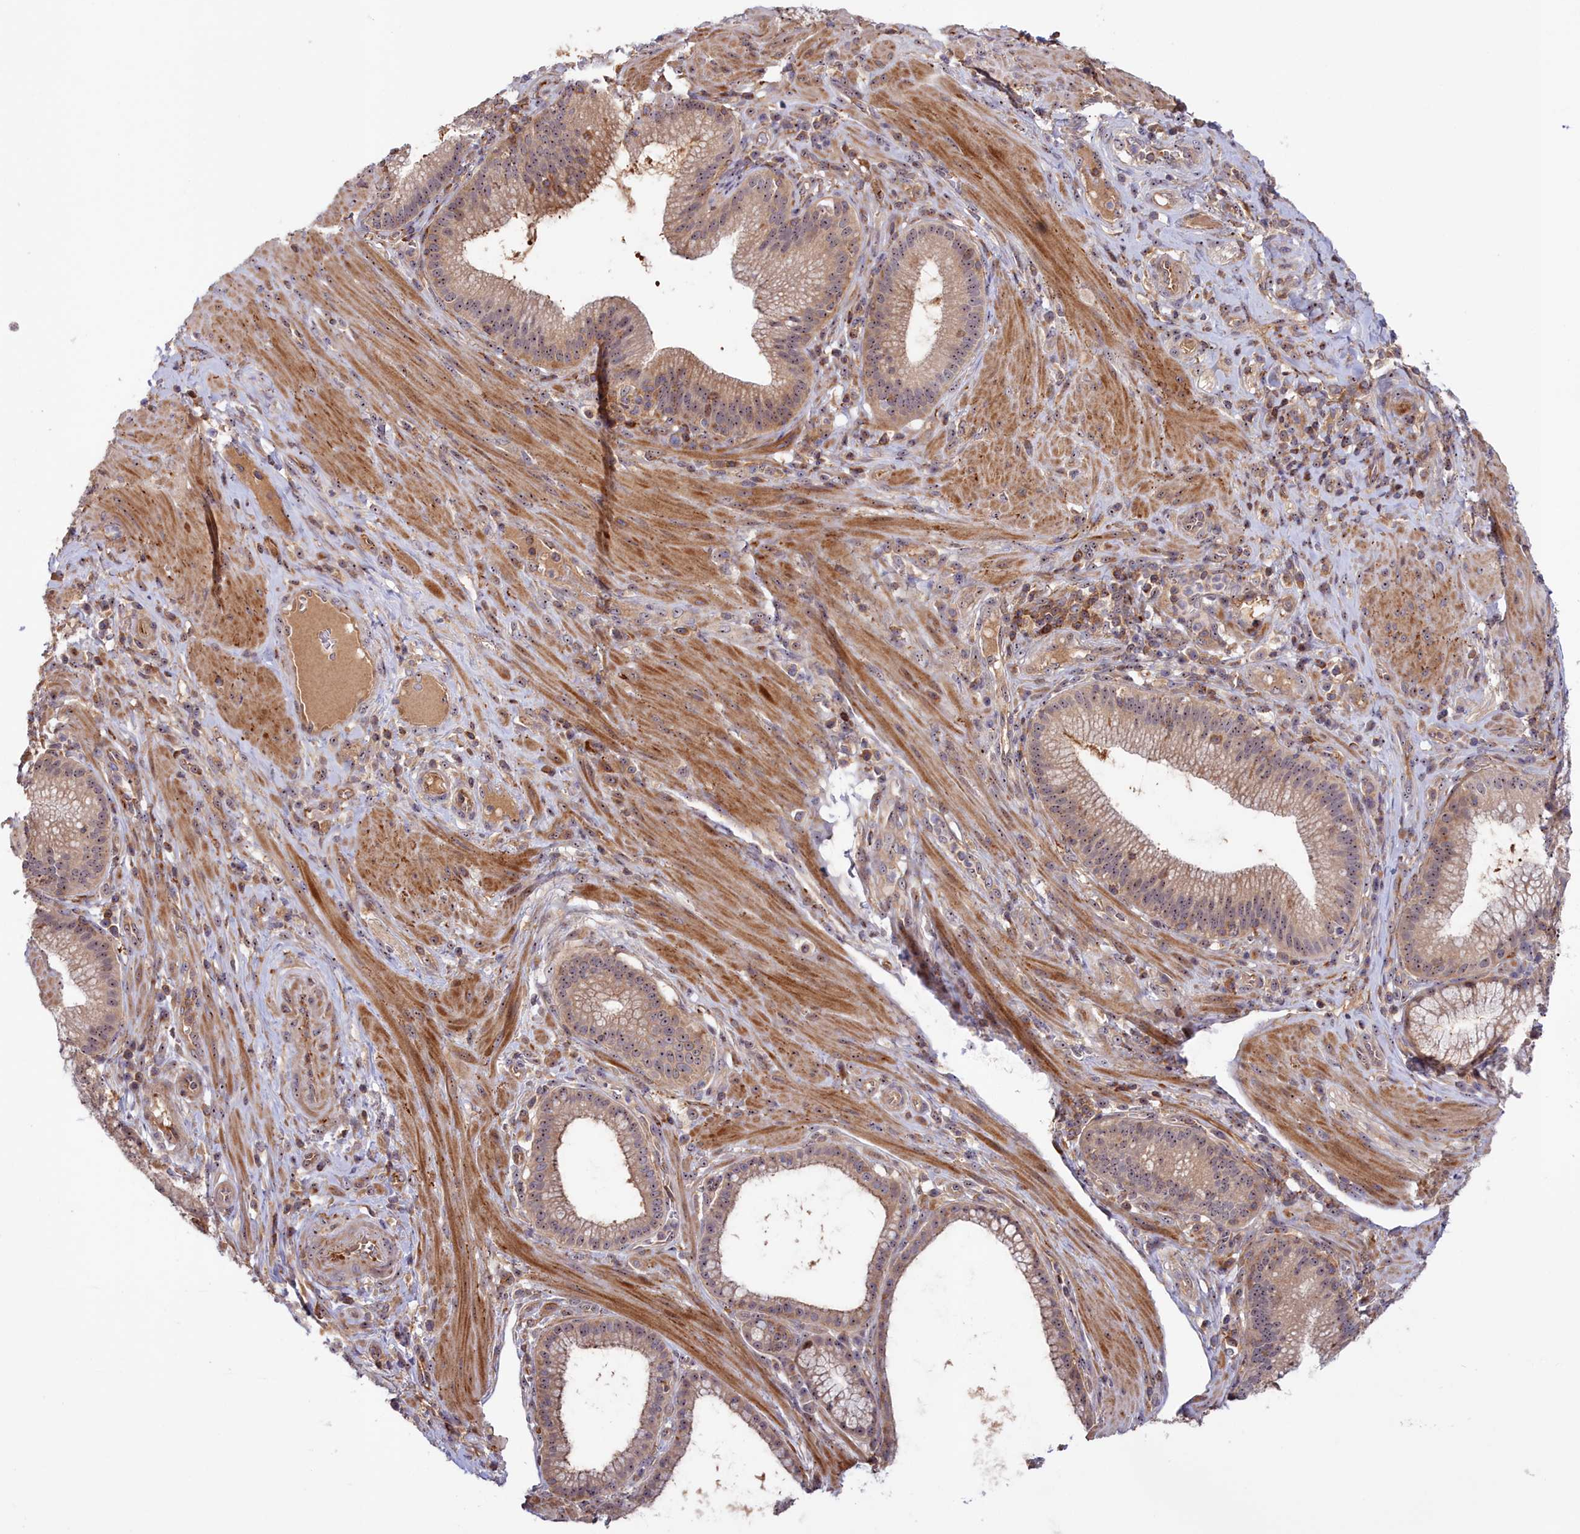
{"staining": {"intensity": "weak", "quantity": ">75%", "location": "cytoplasmic/membranous,nuclear"}, "tissue": "pancreatic cancer", "cell_type": "Tumor cells", "image_type": "cancer", "snomed": [{"axis": "morphology", "description": "Adenocarcinoma, NOS"}, {"axis": "topography", "description": "Pancreas"}], "caption": "Immunohistochemistry (IHC) (DAB (3,3'-diaminobenzidine)) staining of pancreatic cancer (adenocarcinoma) reveals weak cytoplasmic/membranous and nuclear protein expression in about >75% of tumor cells.", "gene": "NEURL4", "patient": {"sex": "male", "age": 72}}